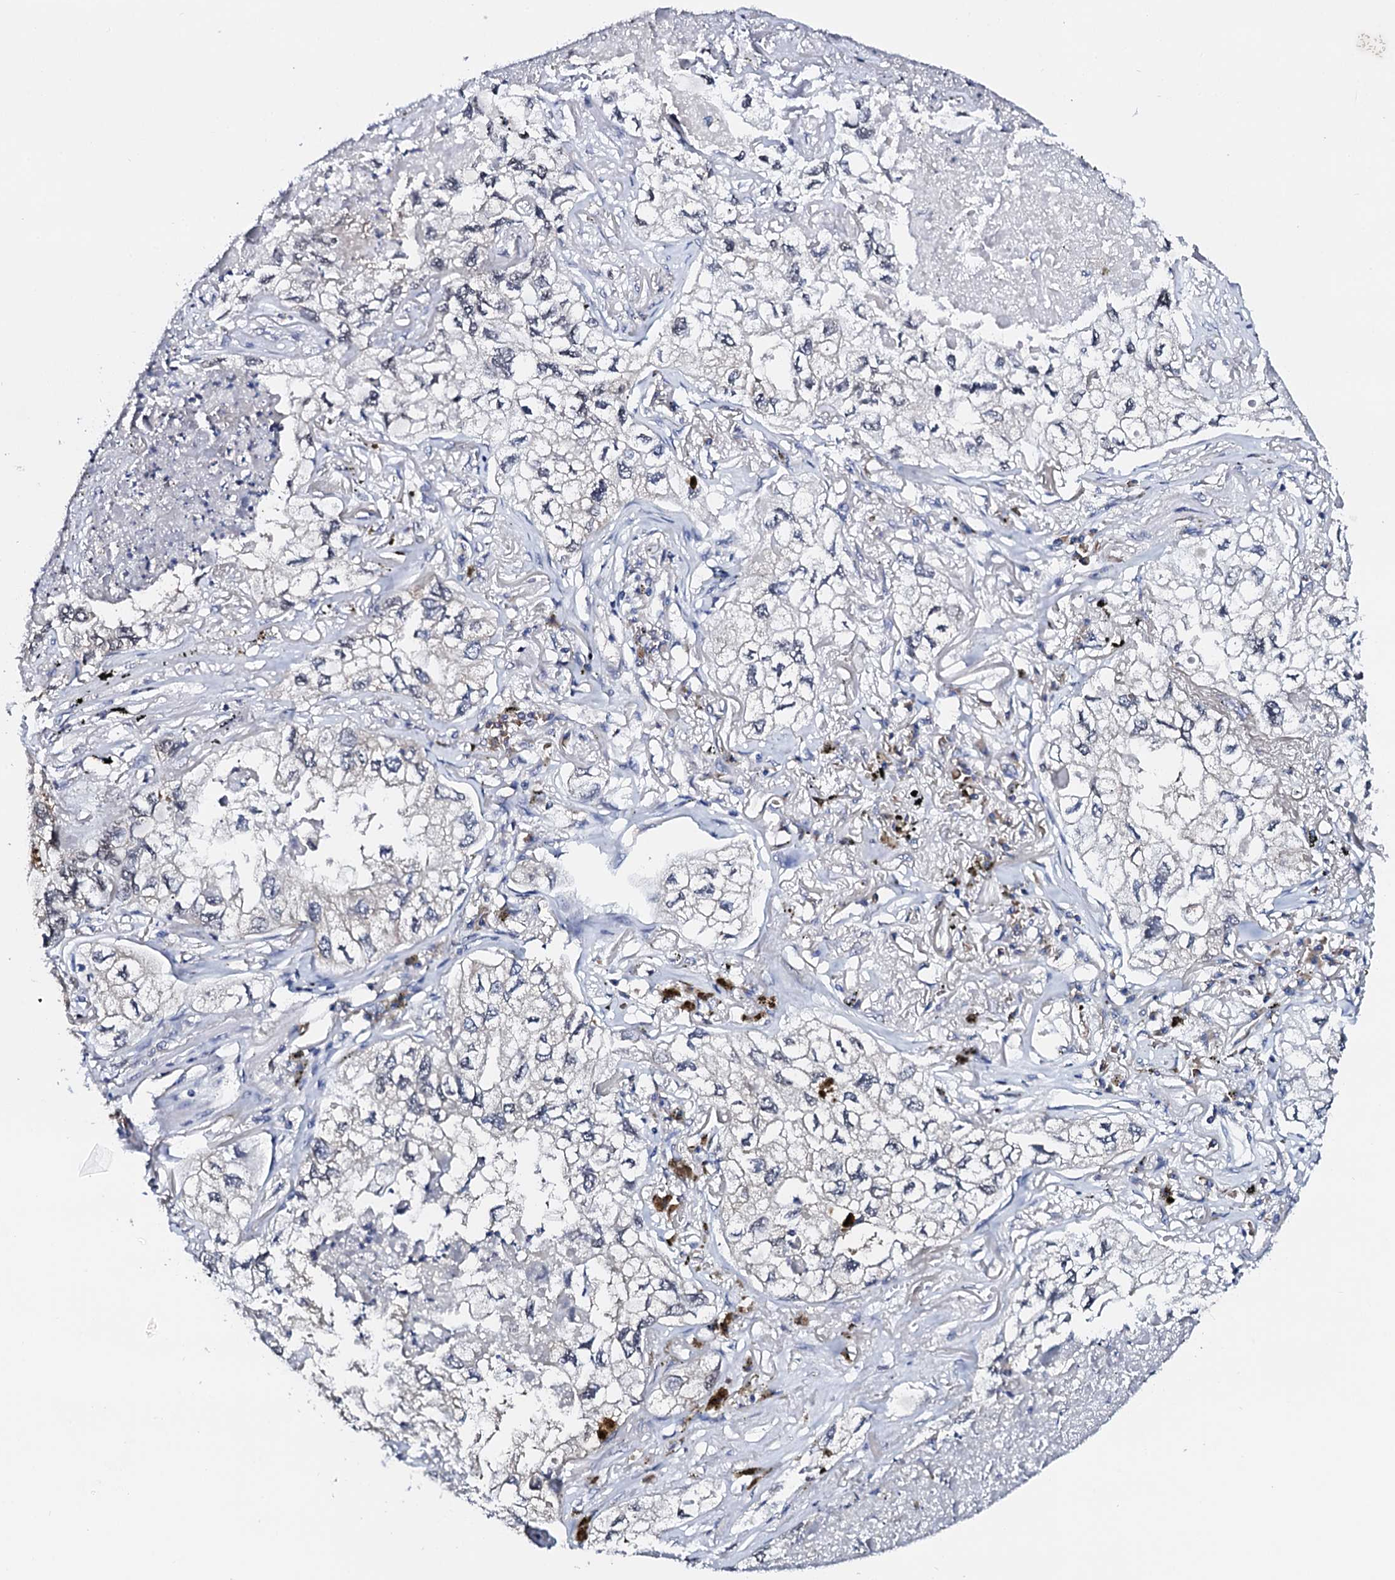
{"staining": {"intensity": "negative", "quantity": "none", "location": "none"}, "tissue": "lung cancer", "cell_type": "Tumor cells", "image_type": "cancer", "snomed": [{"axis": "morphology", "description": "Adenocarcinoma, NOS"}, {"axis": "topography", "description": "Lung"}], "caption": "Immunohistochemical staining of lung cancer (adenocarcinoma) reveals no significant expression in tumor cells.", "gene": "NUP58", "patient": {"sex": "male", "age": 65}}